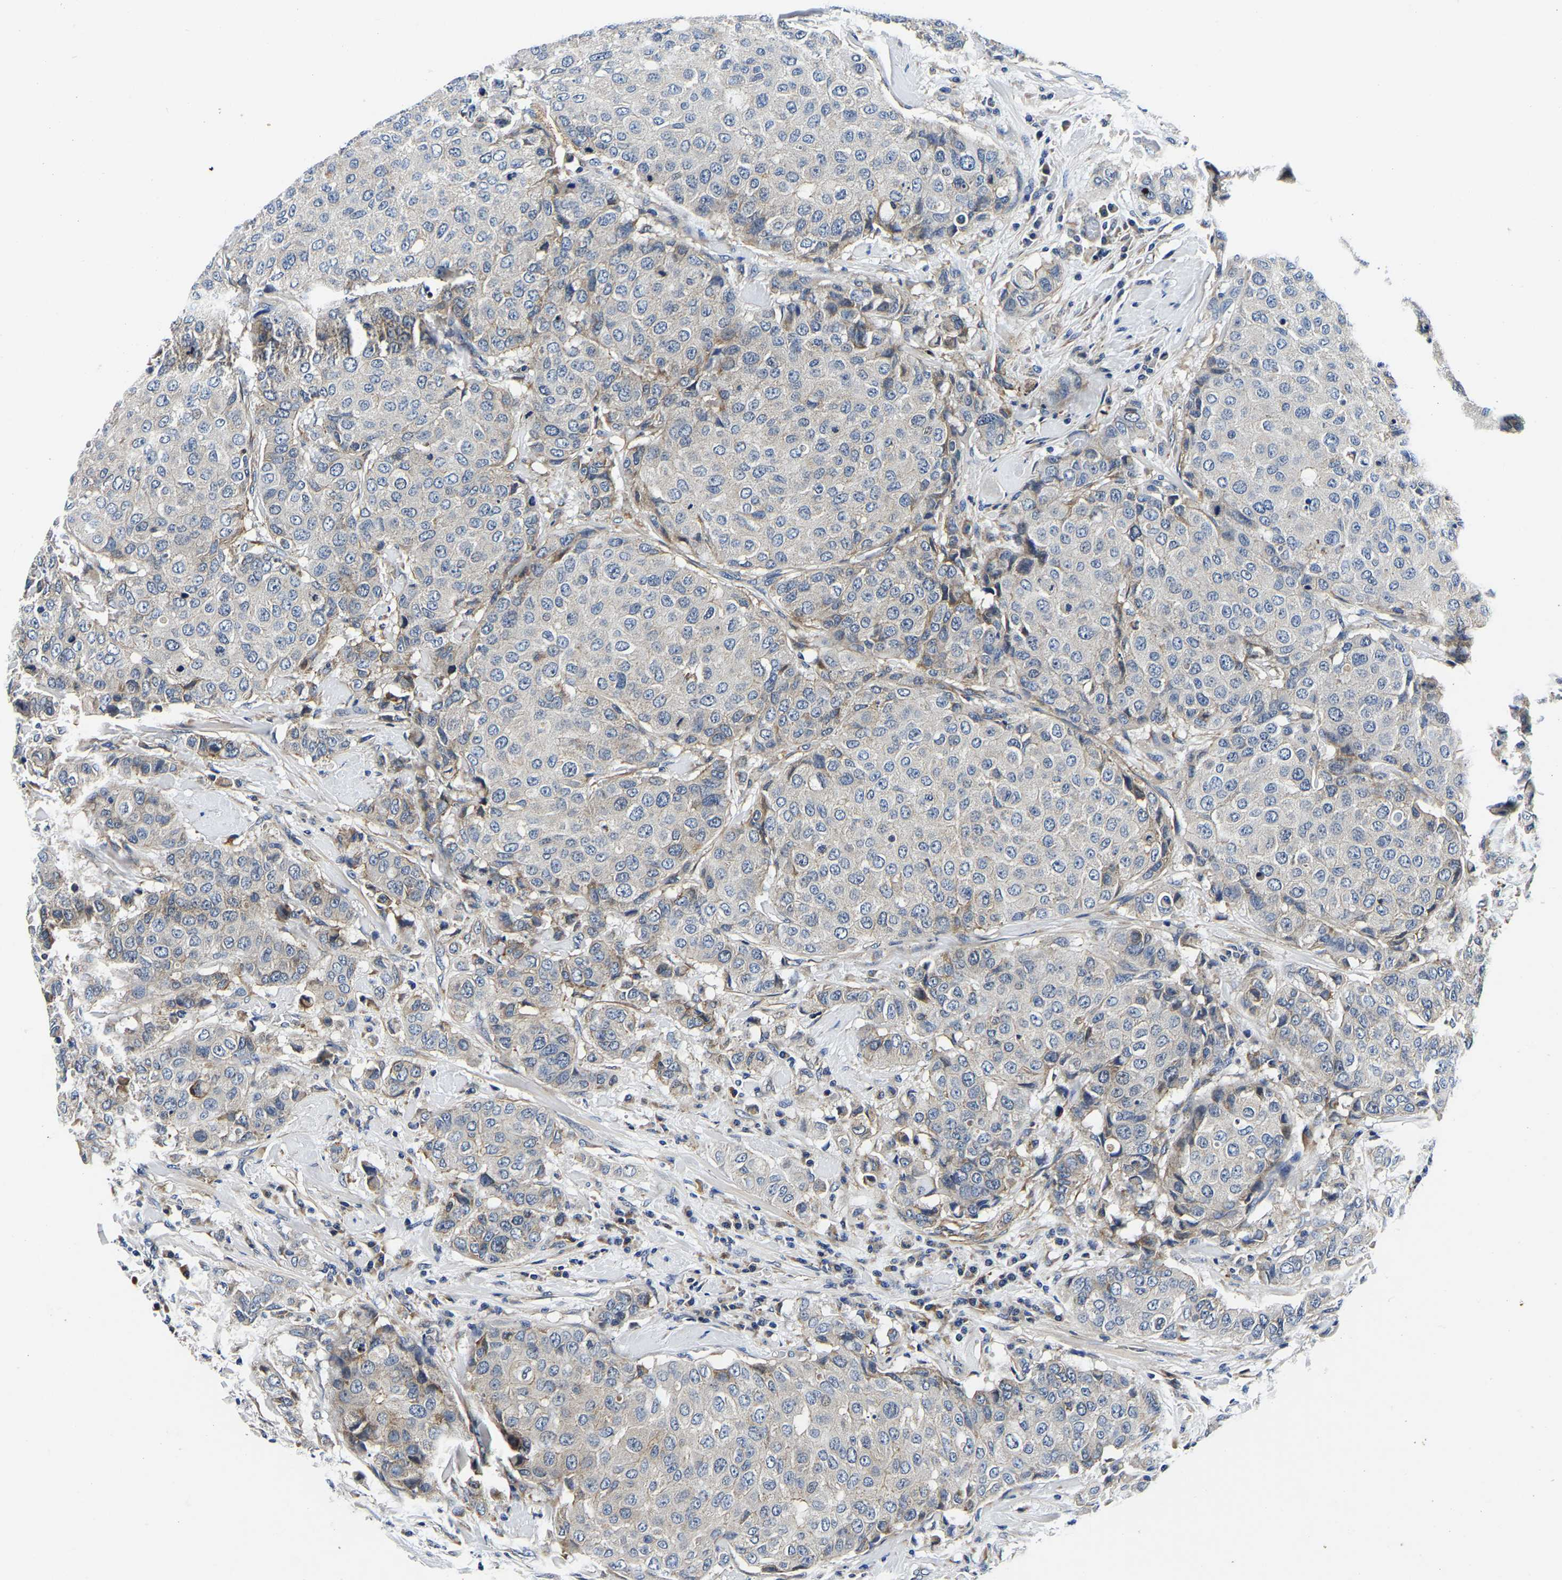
{"staining": {"intensity": "negative", "quantity": "none", "location": "none"}, "tissue": "breast cancer", "cell_type": "Tumor cells", "image_type": "cancer", "snomed": [{"axis": "morphology", "description": "Duct carcinoma"}, {"axis": "topography", "description": "Breast"}], "caption": "An IHC image of breast invasive ductal carcinoma is shown. There is no staining in tumor cells of breast invasive ductal carcinoma. Brightfield microscopy of immunohistochemistry stained with DAB (brown) and hematoxylin (blue), captured at high magnification.", "gene": "KCTD17", "patient": {"sex": "female", "age": 27}}